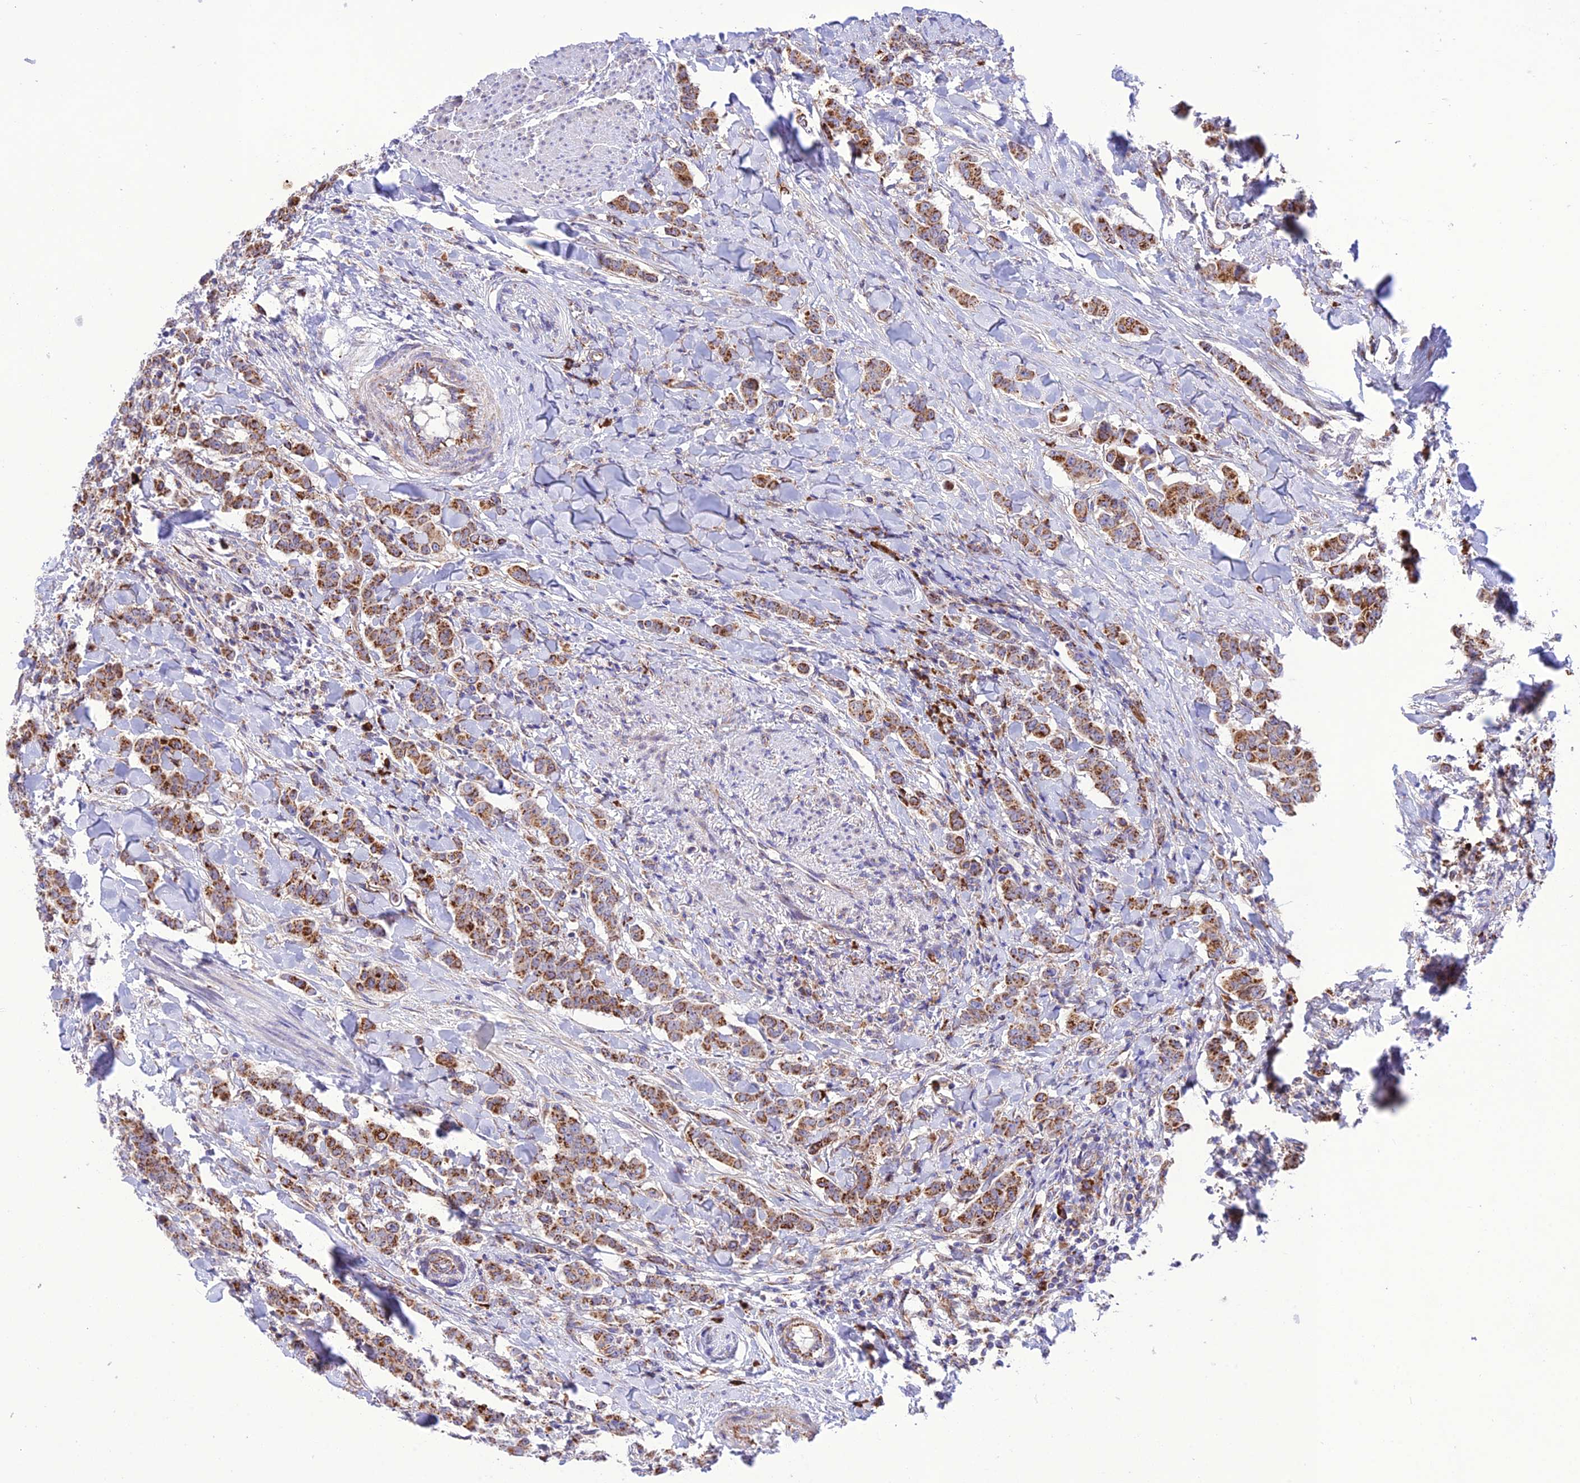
{"staining": {"intensity": "moderate", "quantity": ">75%", "location": "cytoplasmic/membranous"}, "tissue": "breast cancer", "cell_type": "Tumor cells", "image_type": "cancer", "snomed": [{"axis": "morphology", "description": "Duct carcinoma"}, {"axis": "topography", "description": "Breast"}], "caption": "Immunohistochemical staining of human invasive ductal carcinoma (breast) demonstrates medium levels of moderate cytoplasmic/membranous expression in approximately >75% of tumor cells. (DAB (3,3'-diaminobenzidine) IHC with brightfield microscopy, high magnification).", "gene": "UAP1L1", "patient": {"sex": "female", "age": 40}}